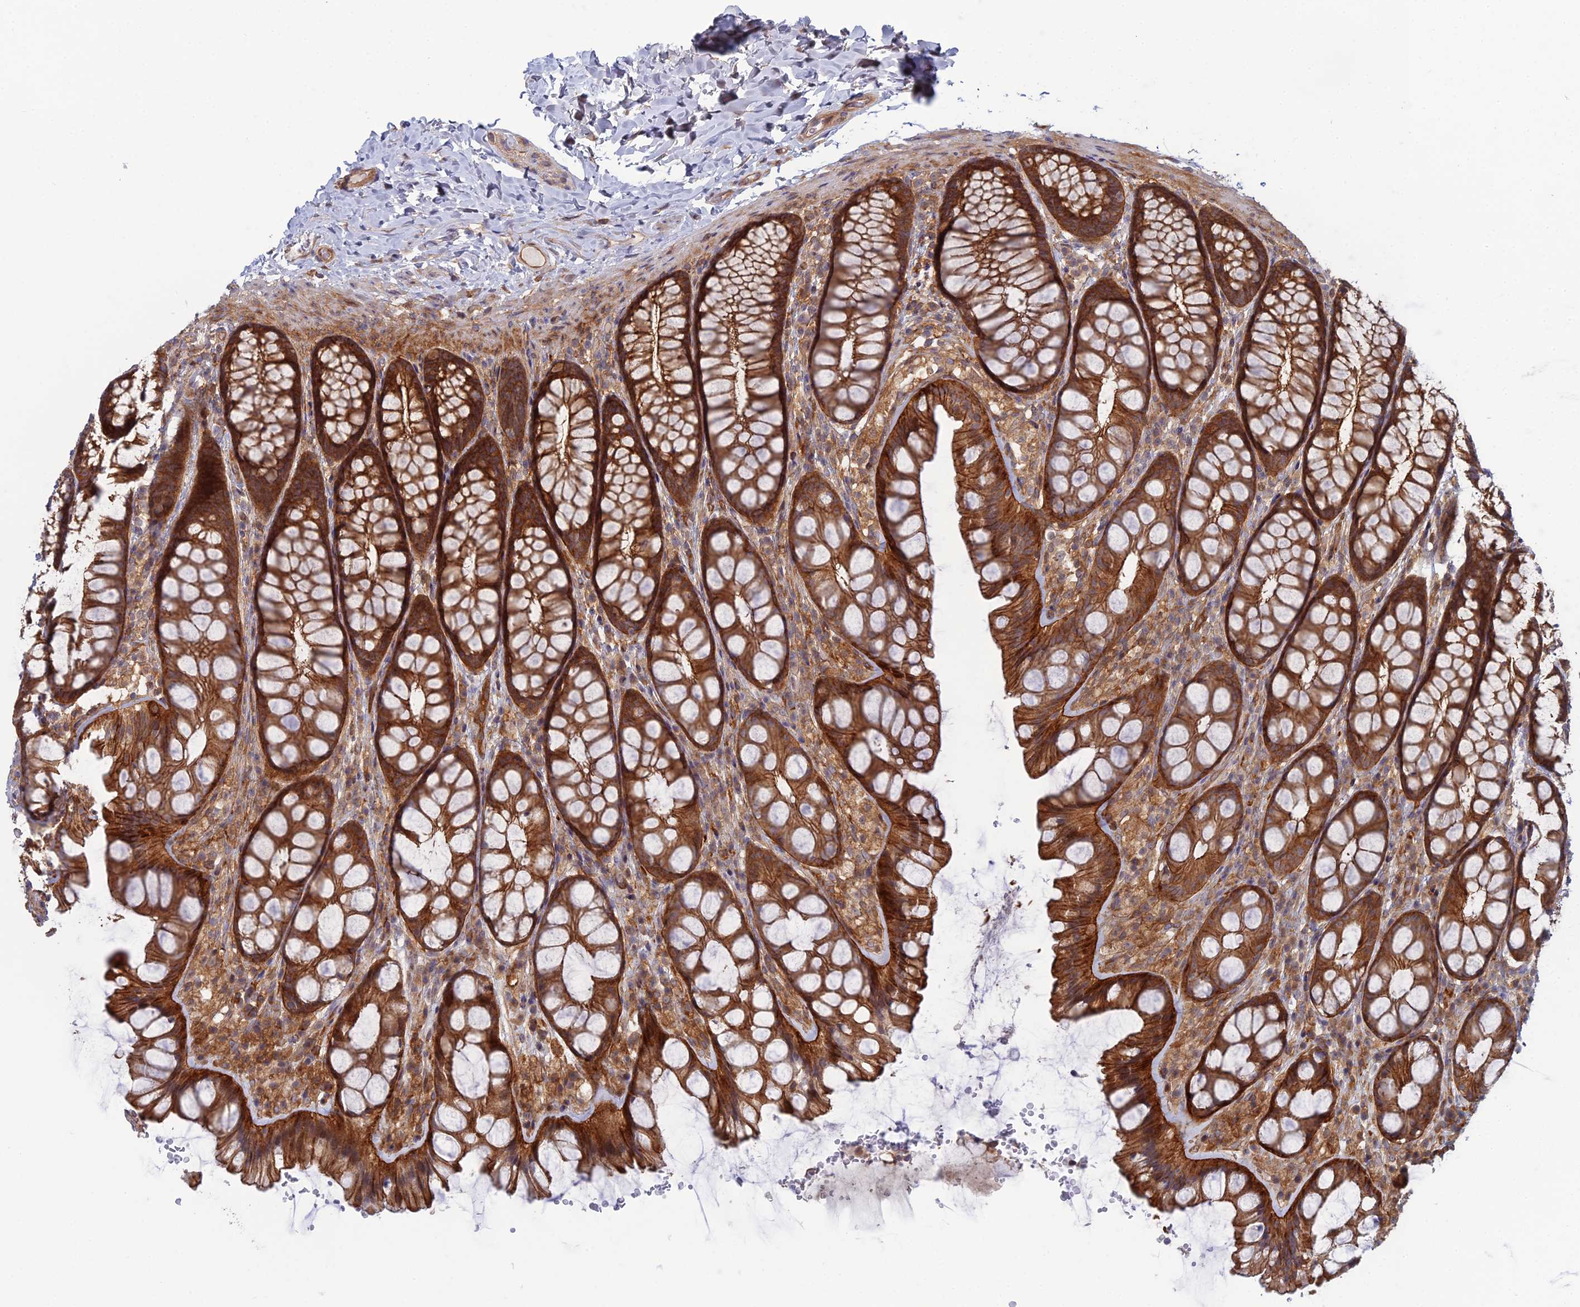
{"staining": {"intensity": "moderate", "quantity": ">75%", "location": "cytoplasmic/membranous"}, "tissue": "colon", "cell_type": "Endothelial cells", "image_type": "normal", "snomed": [{"axis": "morphology", "description": "Normal tissue, NOS"}, {"axis": "topography", "description": "Colon"}], "caption": "This photomicrograph shows unremarkable colon stained with IHC to label a protein in brown. The cytoplasmic/membranous of endothelial cells show moderate positivity for the protein. Nuclei are counter-stained blue.", "gene": "ABHD1", "patient": {"sex": "male", "age": 47}}